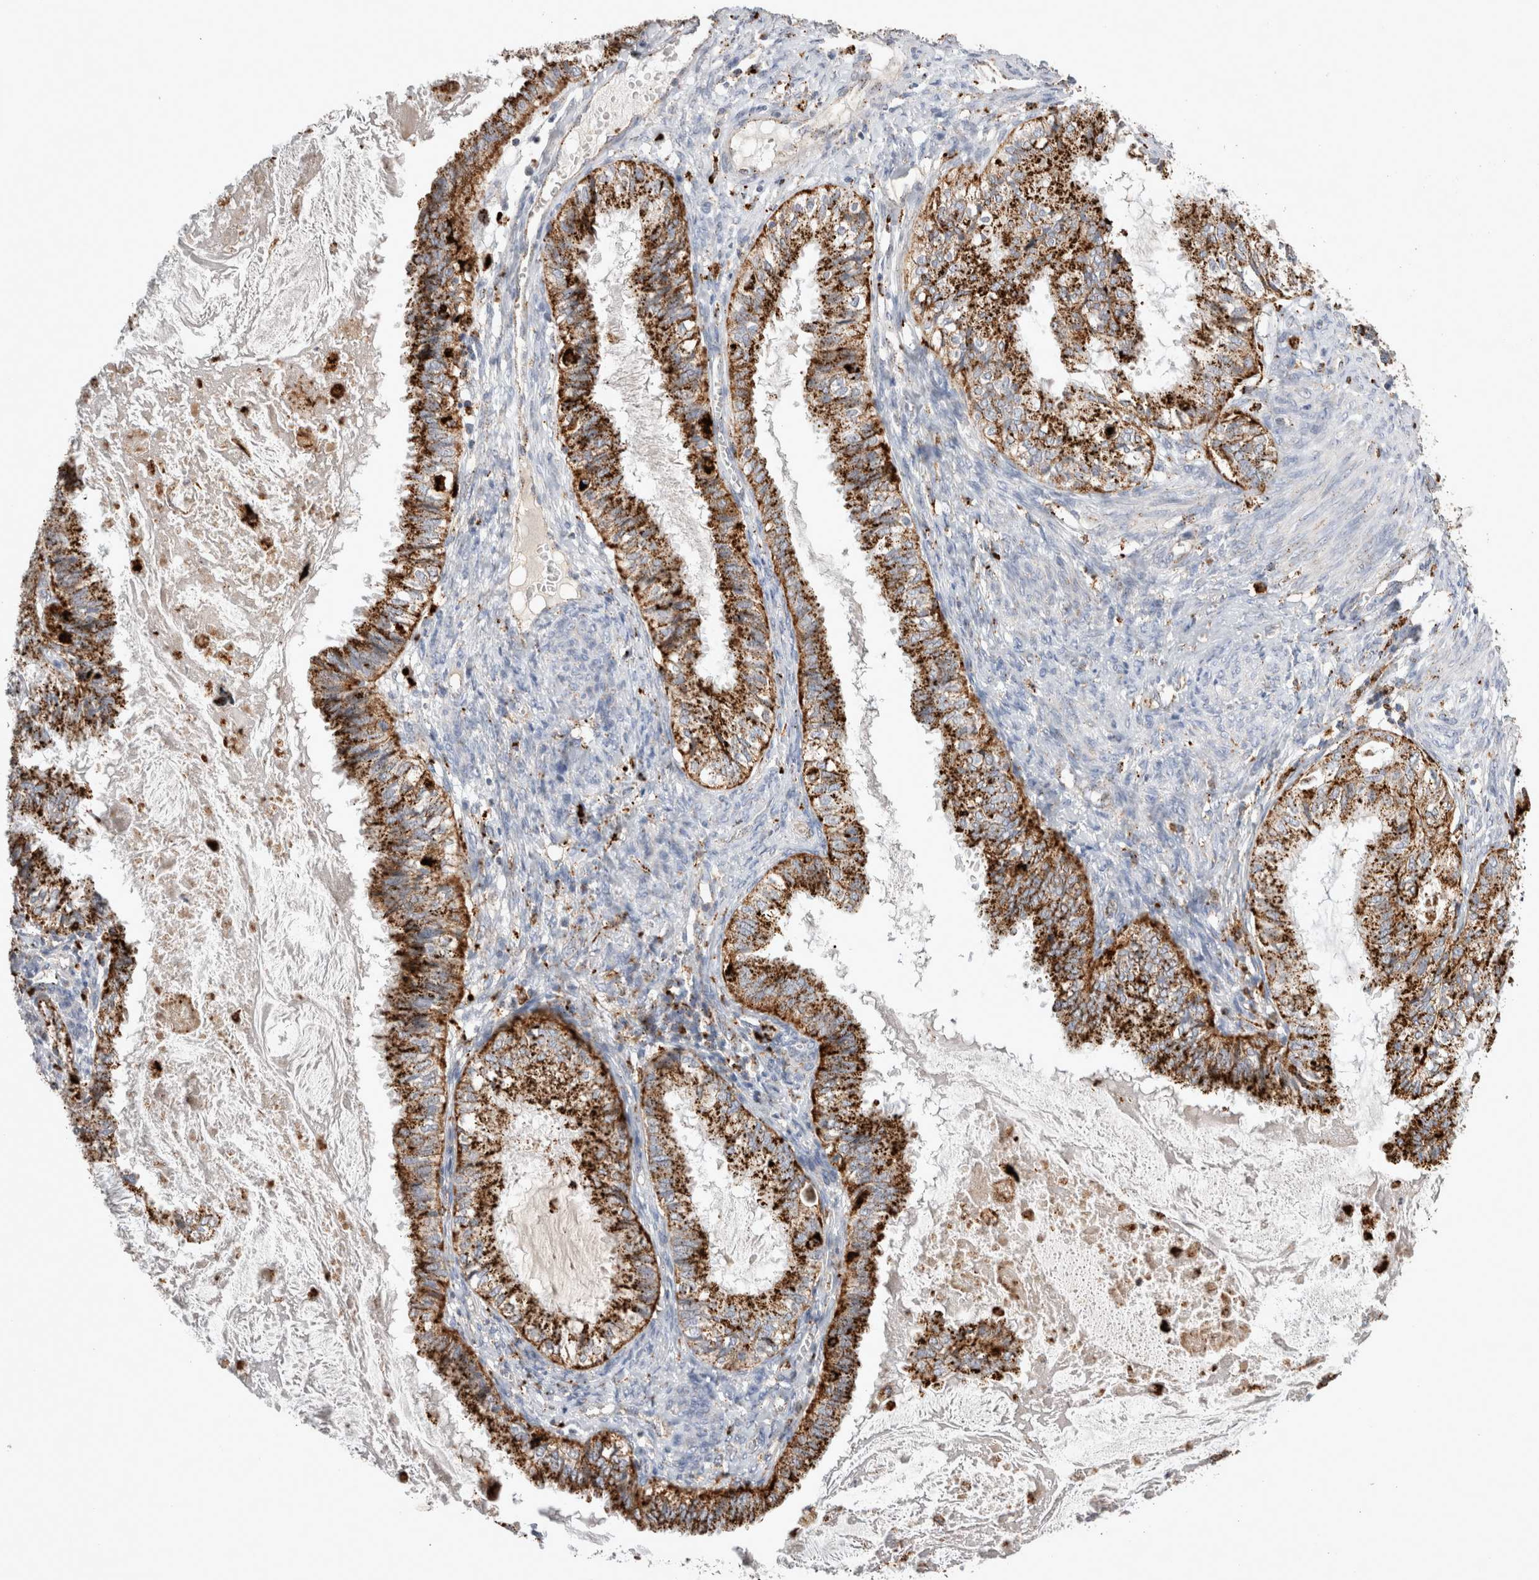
{"staining": {"intensity": "strong", "quantity": ">75%", "location": "cytoplasmic/membranous"}, "tissue": "cervical cancer", "cell_type": "Tumor cells", "image_type": "cancer", "snomed": [{"axis": "morphology", "description": "Normal tissue, NOS"}, {"axis": "morphology", "description": "Adenocarcinoma, NOS"}, {"axis": "topography", "description": "Cervix"}, {"axis": "topography", "description": "Endometrium"}], "caption": "IHC micrograph of neoplastic tissue: human cervical cancer stained using immunohistochemistry exhibits high levels of strong protein expression localized specifically in the cytoplasmic/membranous of tumor cells, appearing as a cytoplasmic/membranous brown color.", "gene": "CTSA", "patient": {"sex": "female", "age": 86}}